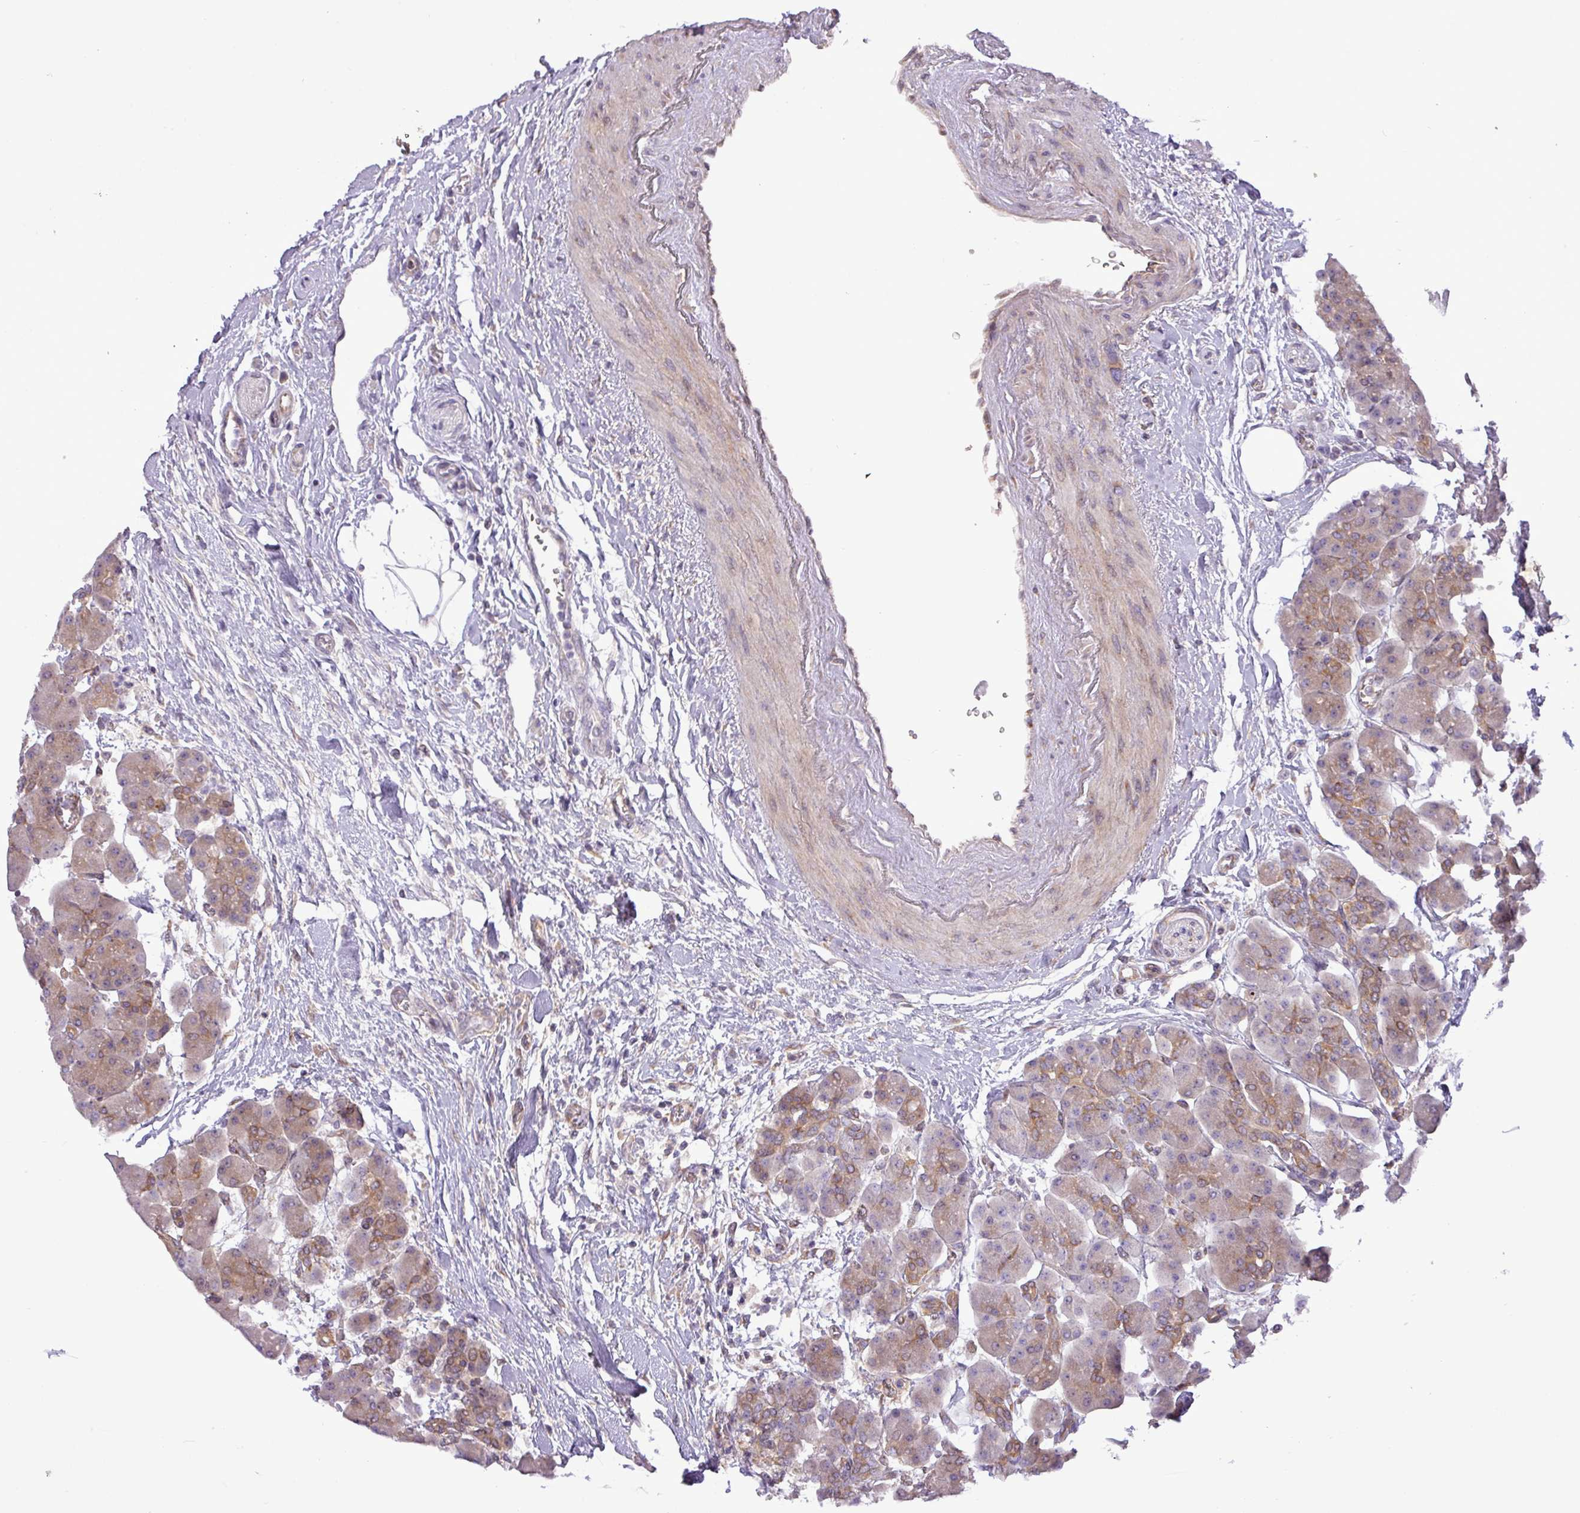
{"staining": {"intensity": "moderate", "quantity": "25%-75%", "location": "cytoplasmic/membranous"}, "tissue": "pancreas", "cell_type": "Exocrine glandular cells", "image_type": "normal", "snomed": [{"axis": "morphology", "description": "Normal tissue, NOS"}, {"axis": "topography", "description": "Pancreas"}], "caption": "Protein analysis of normal pancreas reveals moderate cytoplasmic/membranous staining in approximately 25%-75% of exocrine glandular cells.", "gene": "FAM222B", "patient": {"sex": "male", "age": 66}}